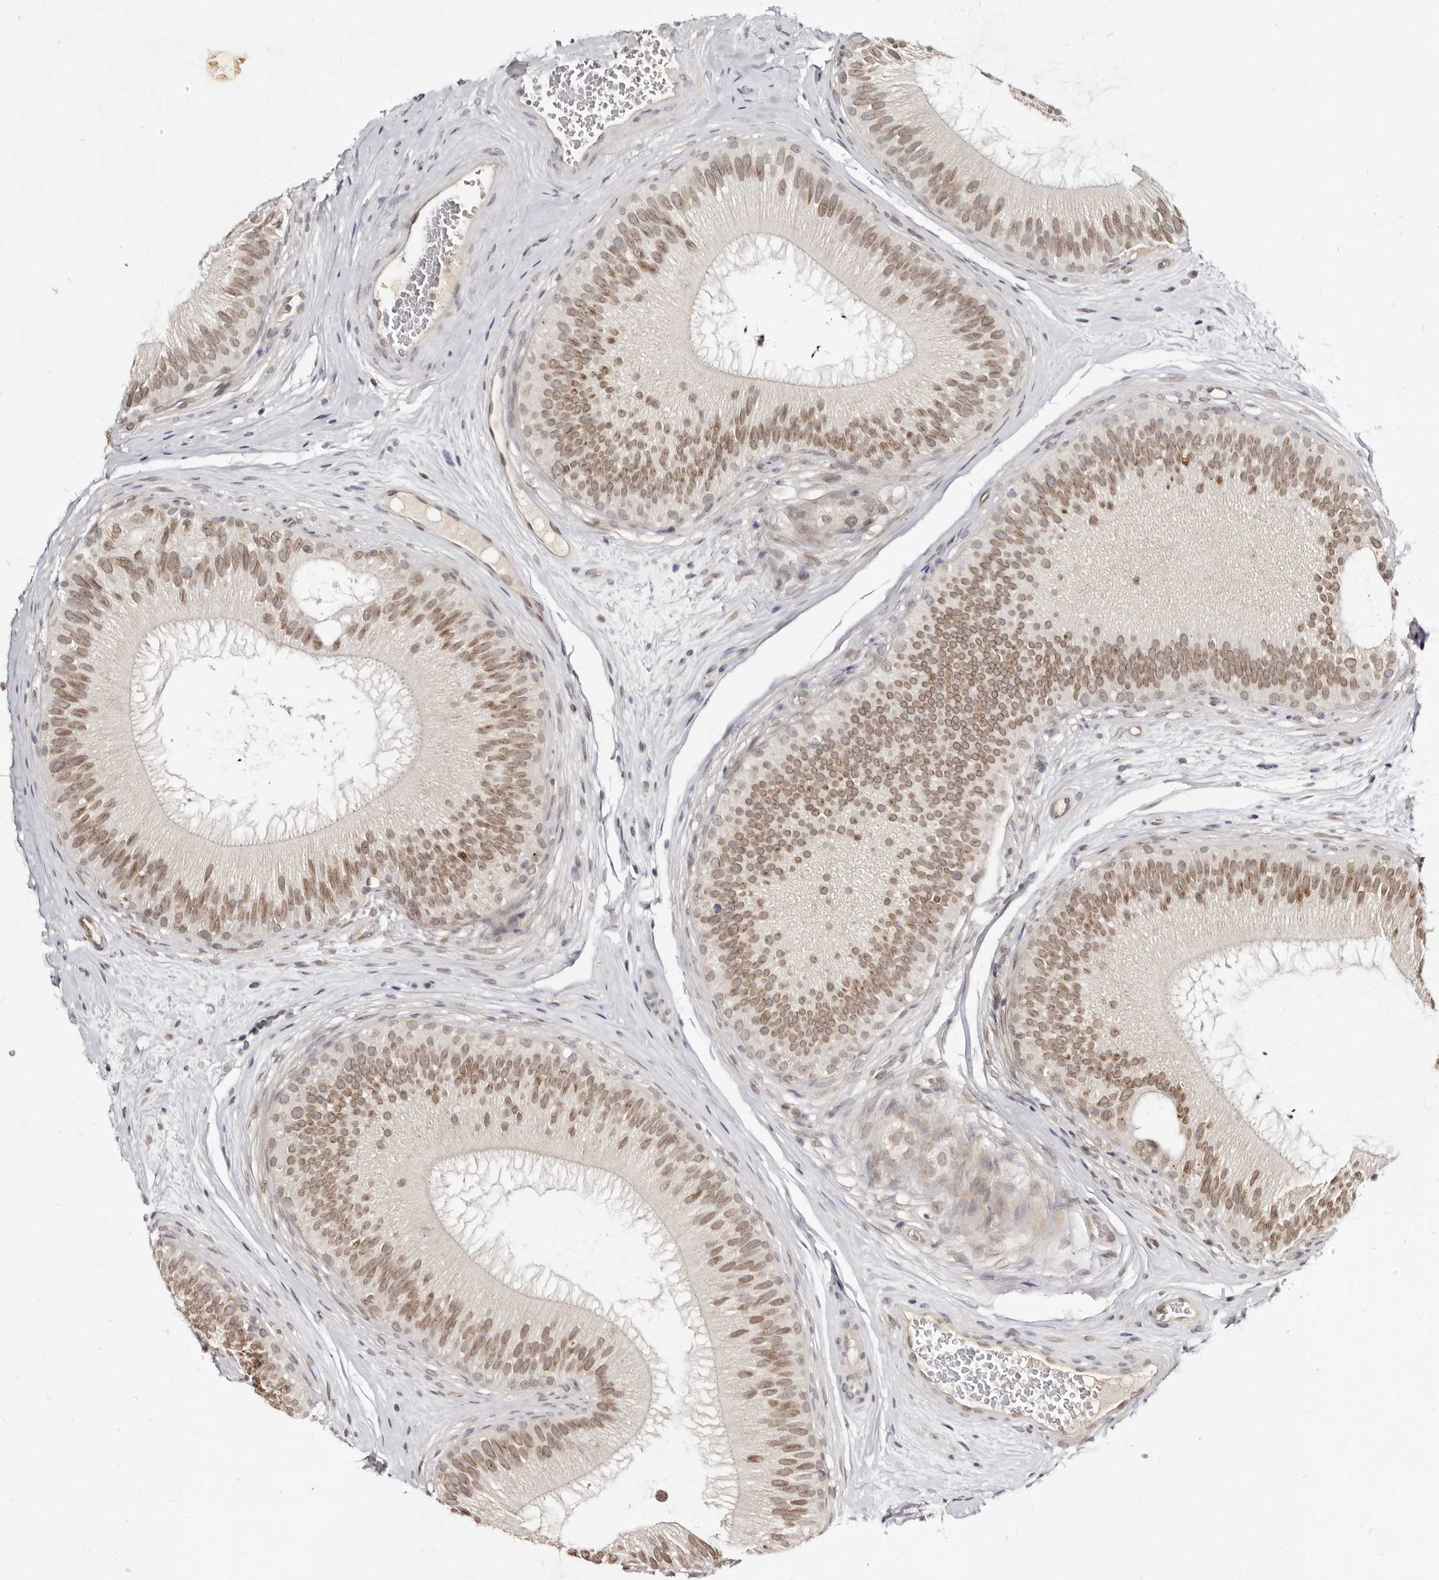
{"staining": {"intensity": "moderate", "quantity": ">75%", "location": "nuclear"}, "tissue": "epididymis", "cell_type": "Glandular cells", "image_type": "normal", "snomed": [{"axis": "morphology", "description": "Normal tissue, NOS"}, {"axis": "topography", "description": "Epididymis"}], "caption": "A brown stain labels moderate nuclear expression of a protein in glandular cells of normal epididymis. The staining is performed using DAB brown chromogen to label protein expression. The nuclei are counter-stained blue using hematoxylin.", "gene": "LCORL", "patient": {"sex": "male", "age": 45}}